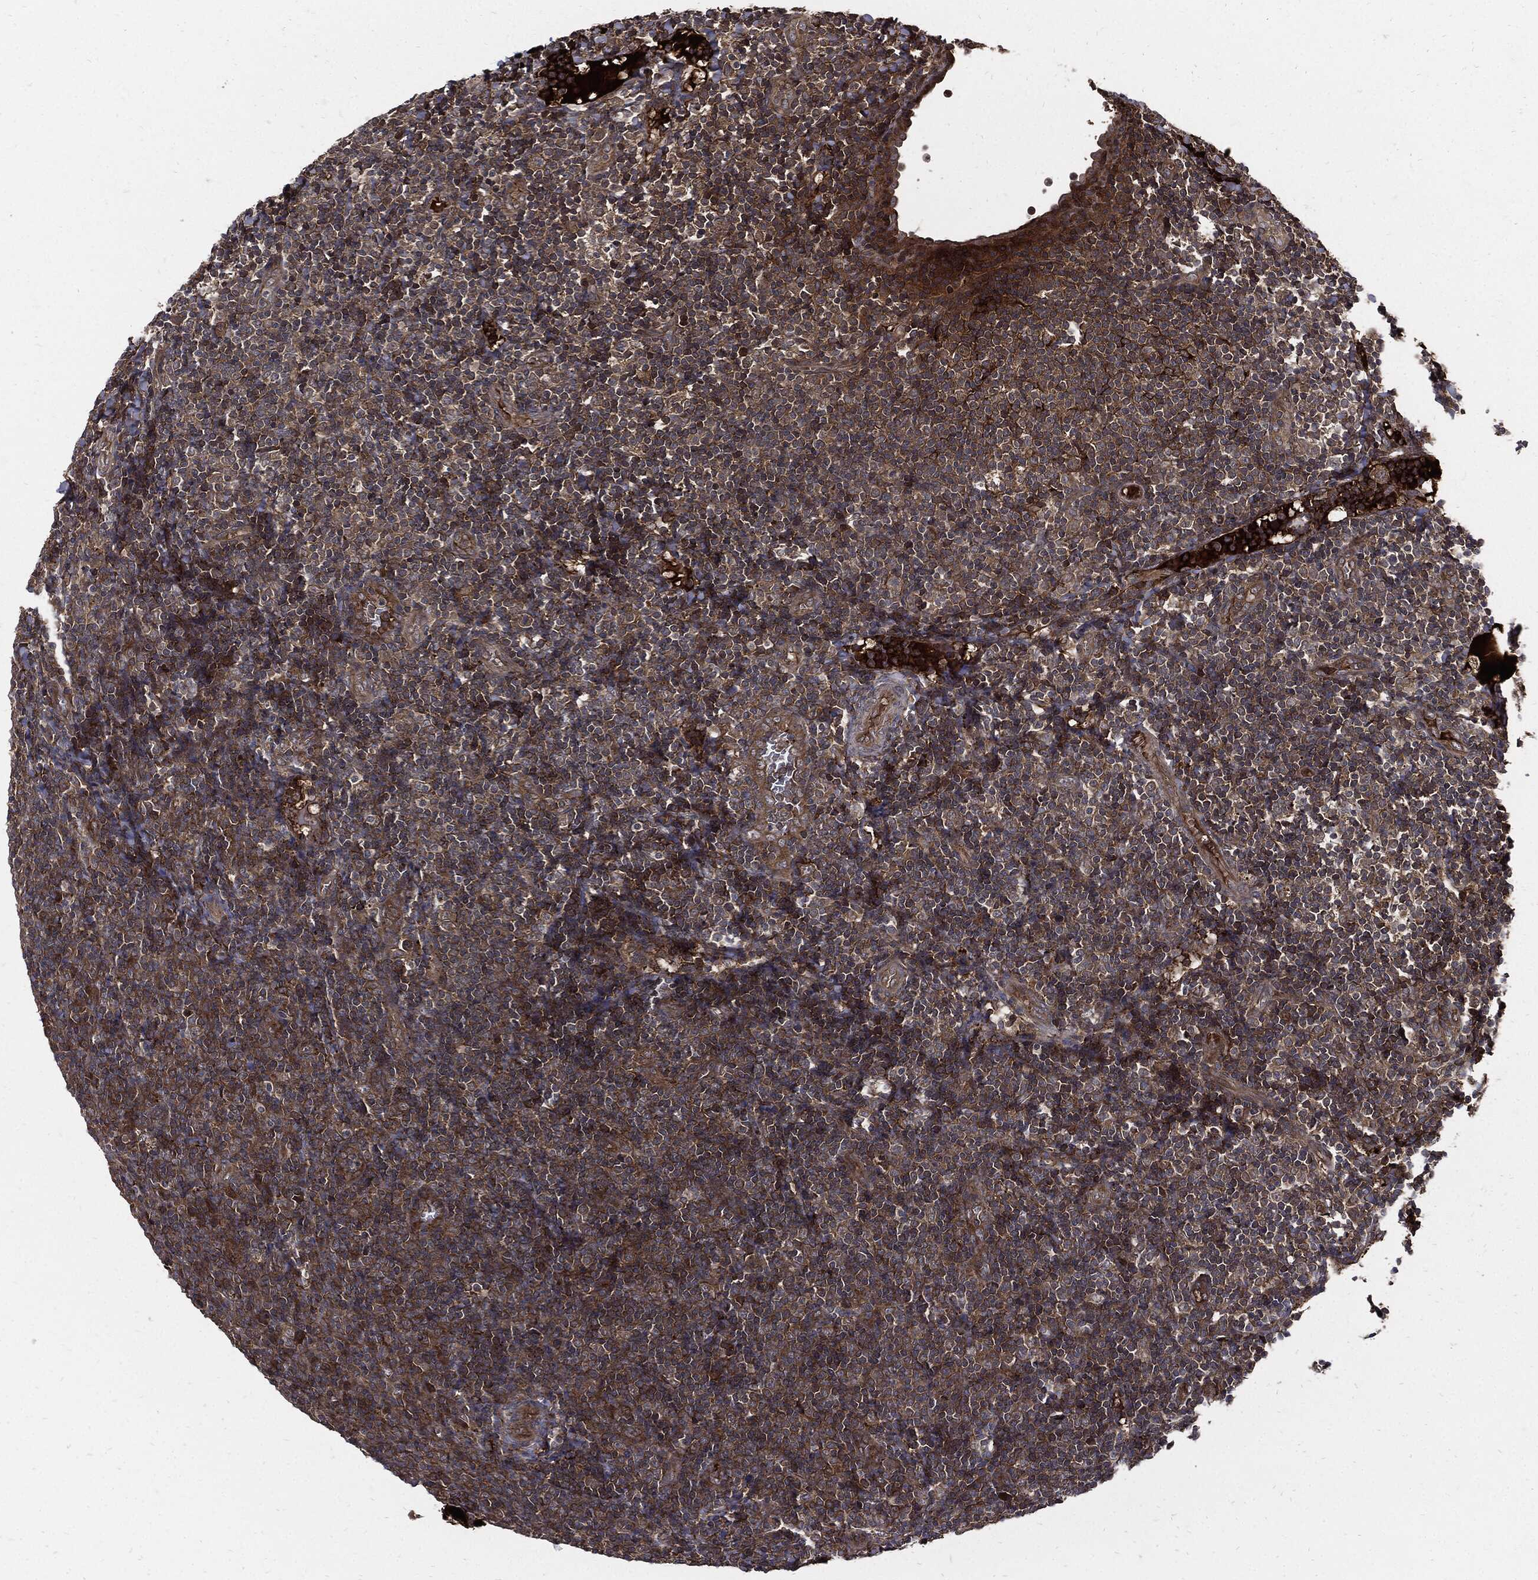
{"staining": {"intensity": "strong", "quantity": "25%-75%", "location": "cytoplasmic/membranous"}, "tissue": "tonsil", "cell_type": "Germinal center cells", "image_type": "normal", "snomed": [{"axis": "morphology", "description": "Normal tissue, NOS"}, {"axis": "topography", "description": "Tonsil"}], "caption": "Protein analysis of normal tonsil demonstrates strong cytoplasmic/membranous expression in approximately 25%-75% of germinal center cells.", "gene": "CLU", "patient": {"sex": "female", "age": 5}}